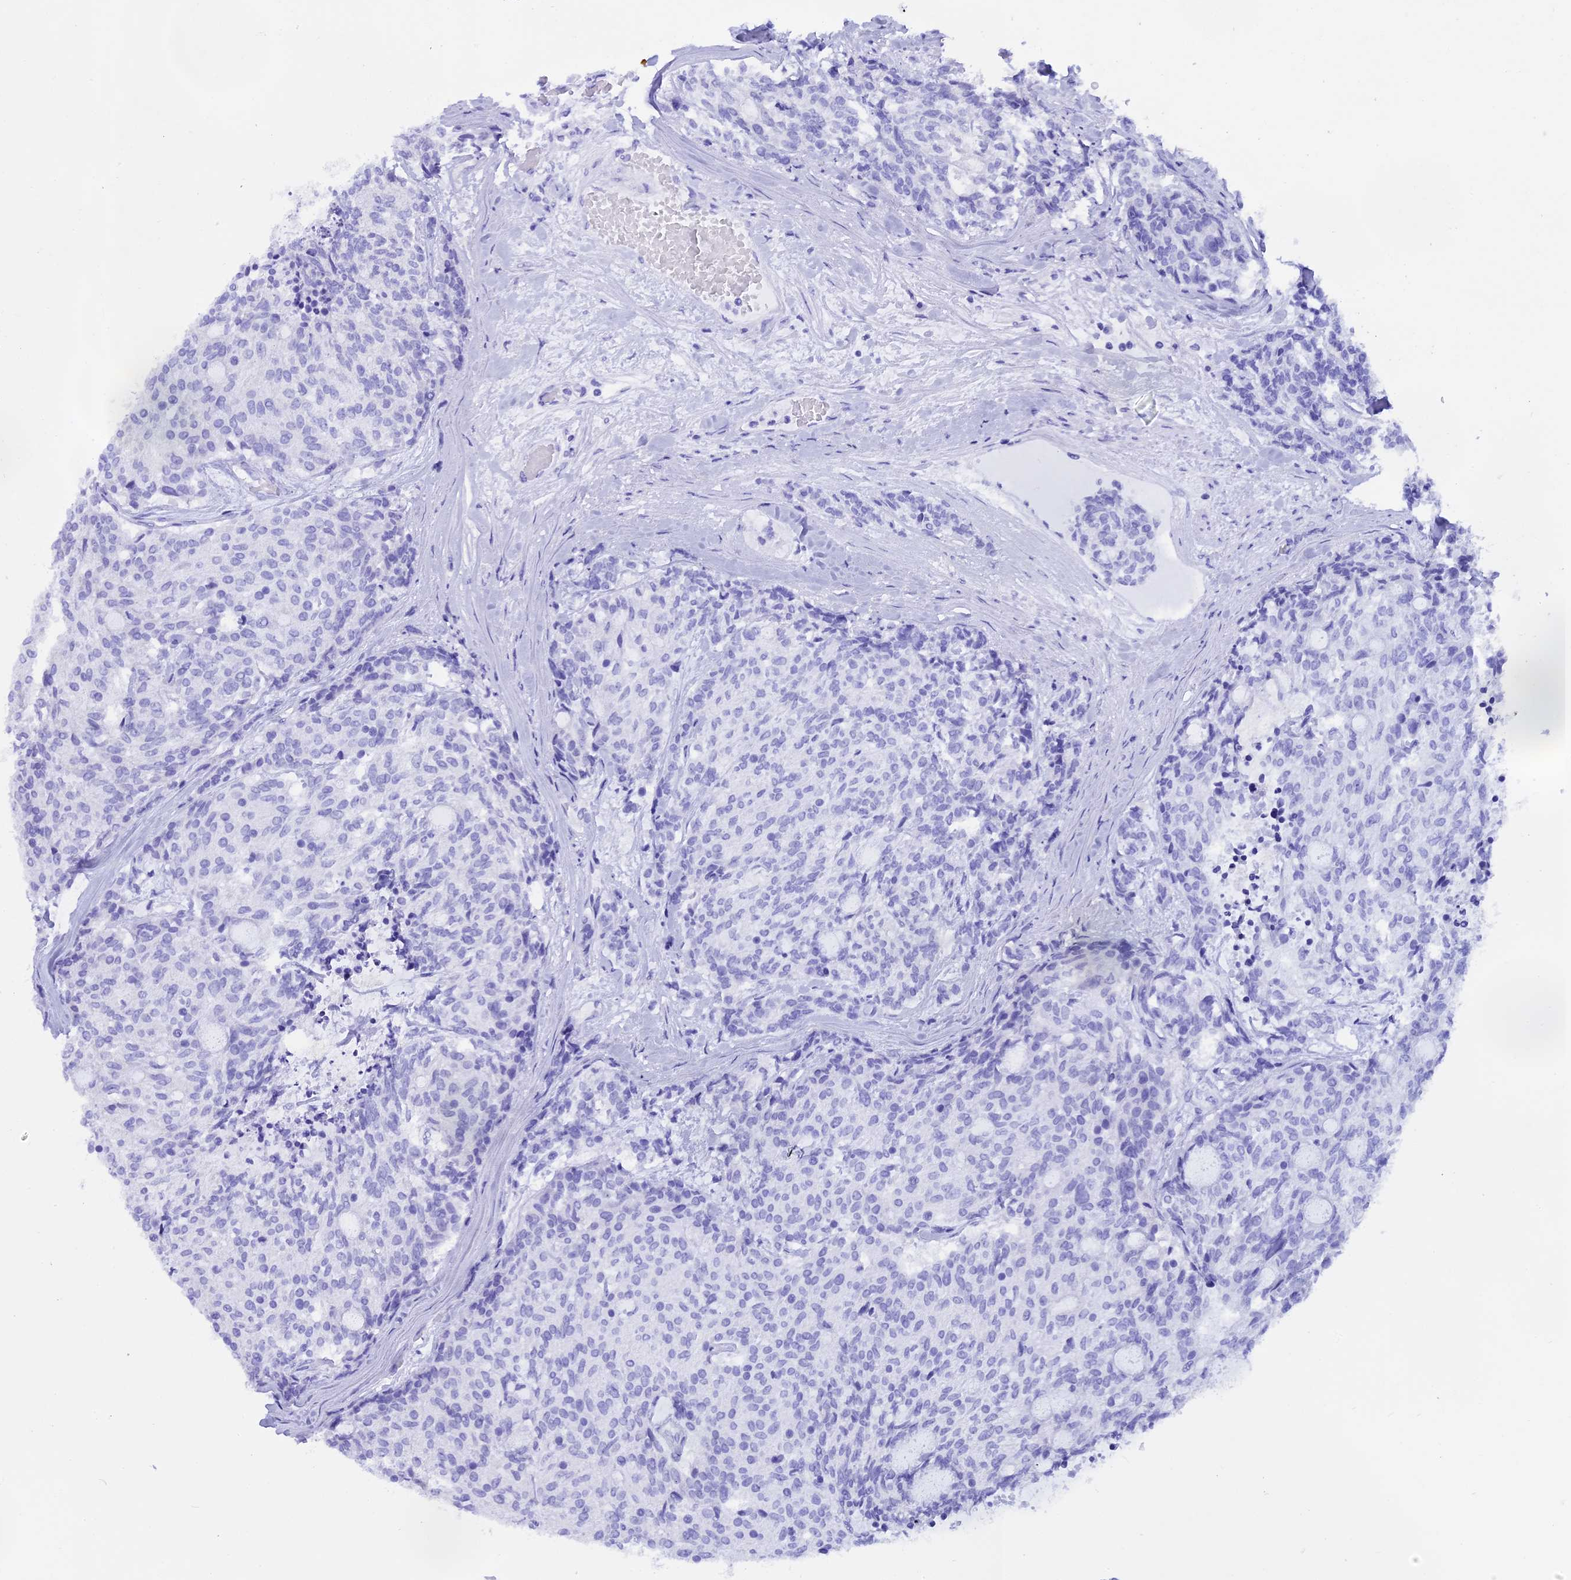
{"staining": {"intensity": "negative", "quantity": "none", "location": "none"}, "tissue": "carcinoid", "cell_type": "Tumor cells", "image_type": "cancer", "snomed": [{"axis": "morphology", "description": "Carcinoid, malignant, NOS"}, {"axis": "topography", "description": "Pancreas"}], "caption": "Human carcinoid stained for a protein using immunohistochemistry demonstrates no staining in tumor cells.", "gene": "WFDC2", "patient": {"sex": "female", "age": 54}}